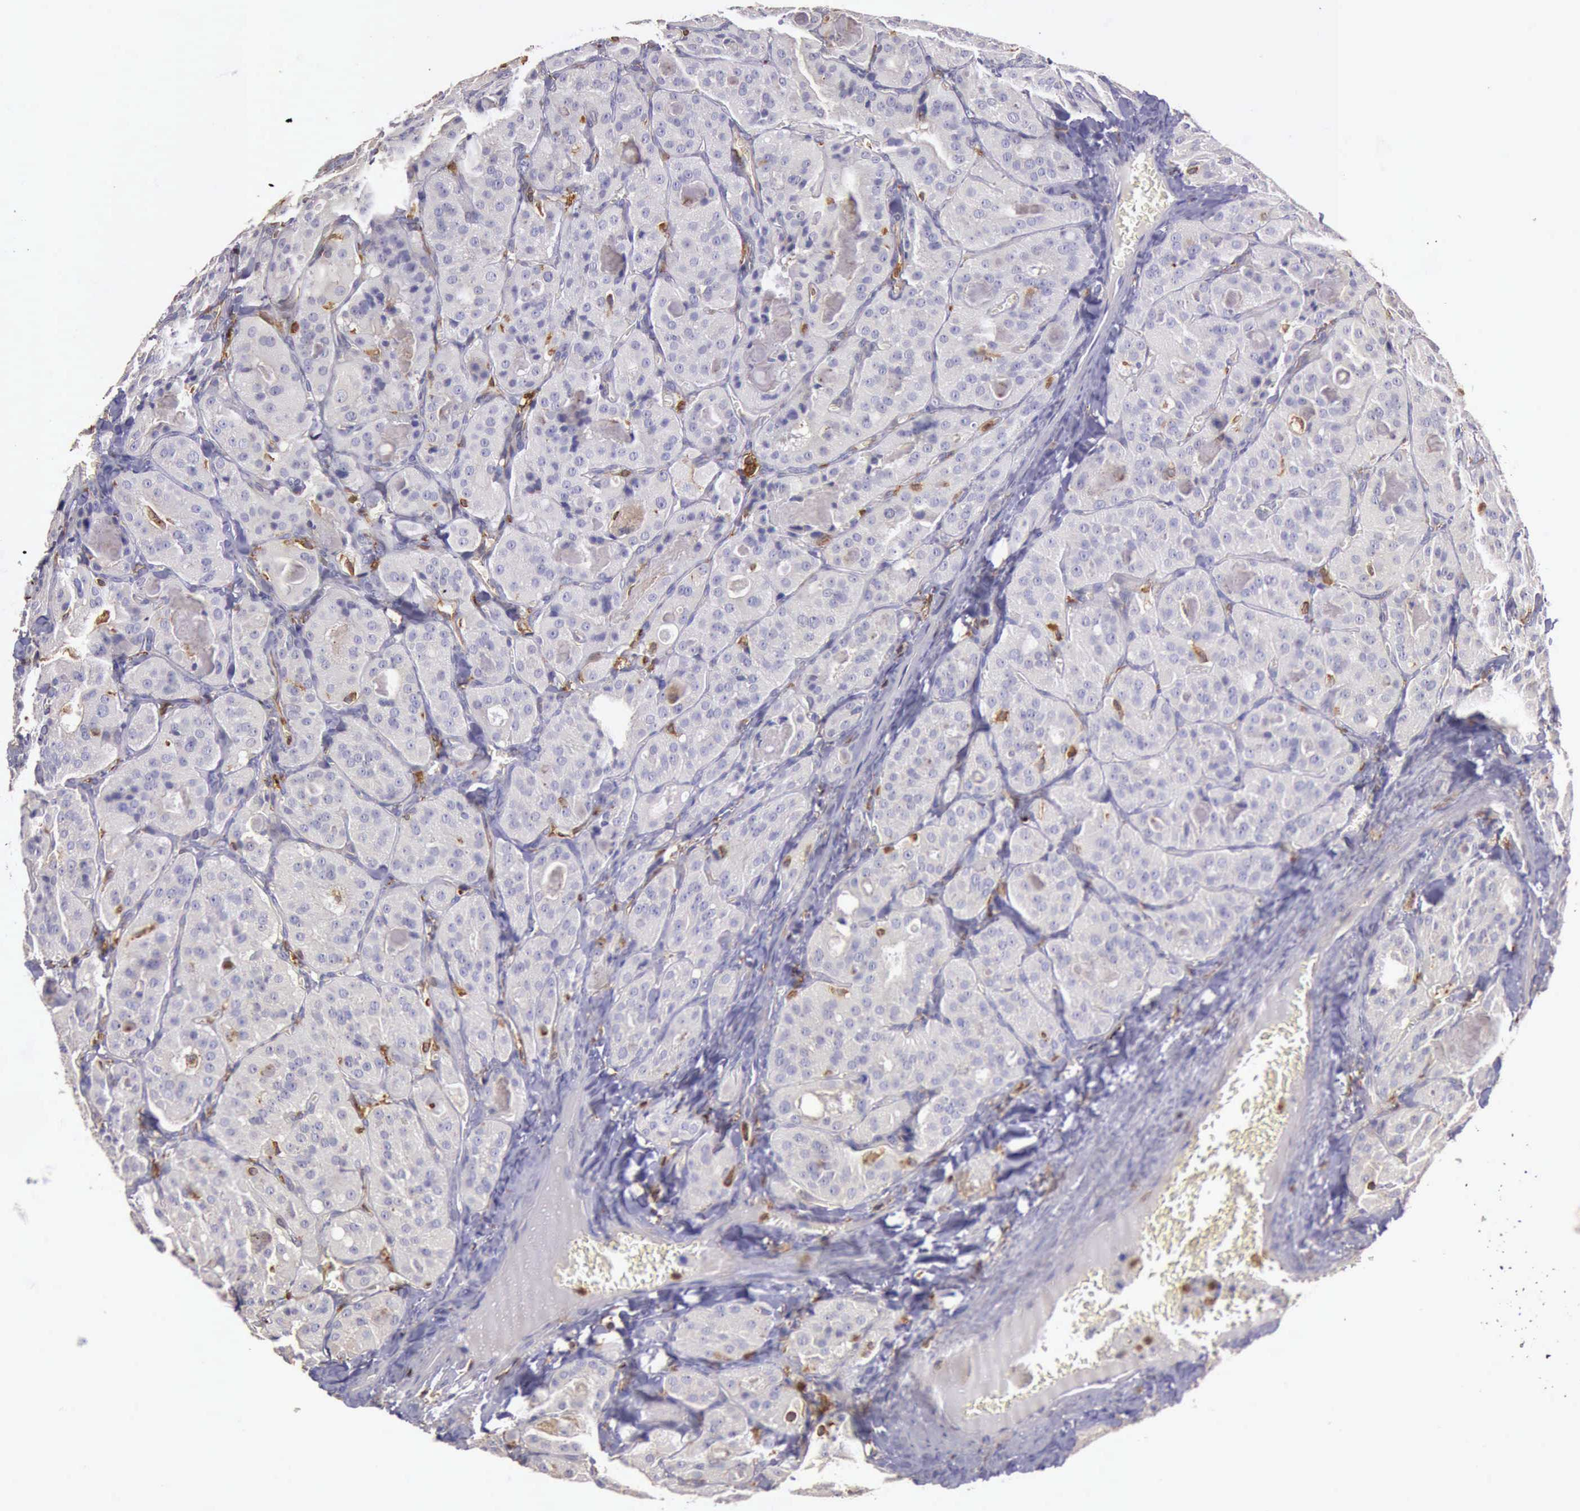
{"staining": {"intensity": "negative", "quantity": "none", "location": "none"}, "tissue": "thyroid cancer", "cell_type": "Tumor cells", "image_type": "cancer", "snomed": [{"axis": "morphology", "description": "Carcinoma, NOS"}, {"axis": "topography", "description": "Thyroid gland"}], "caption": "Immunohistochemical staining of carcinoma (thyroid) reveals no significant staining in tumor cells.", "gene": "ARHGAP4", "patient": {"sex": "male", "age": 76}}